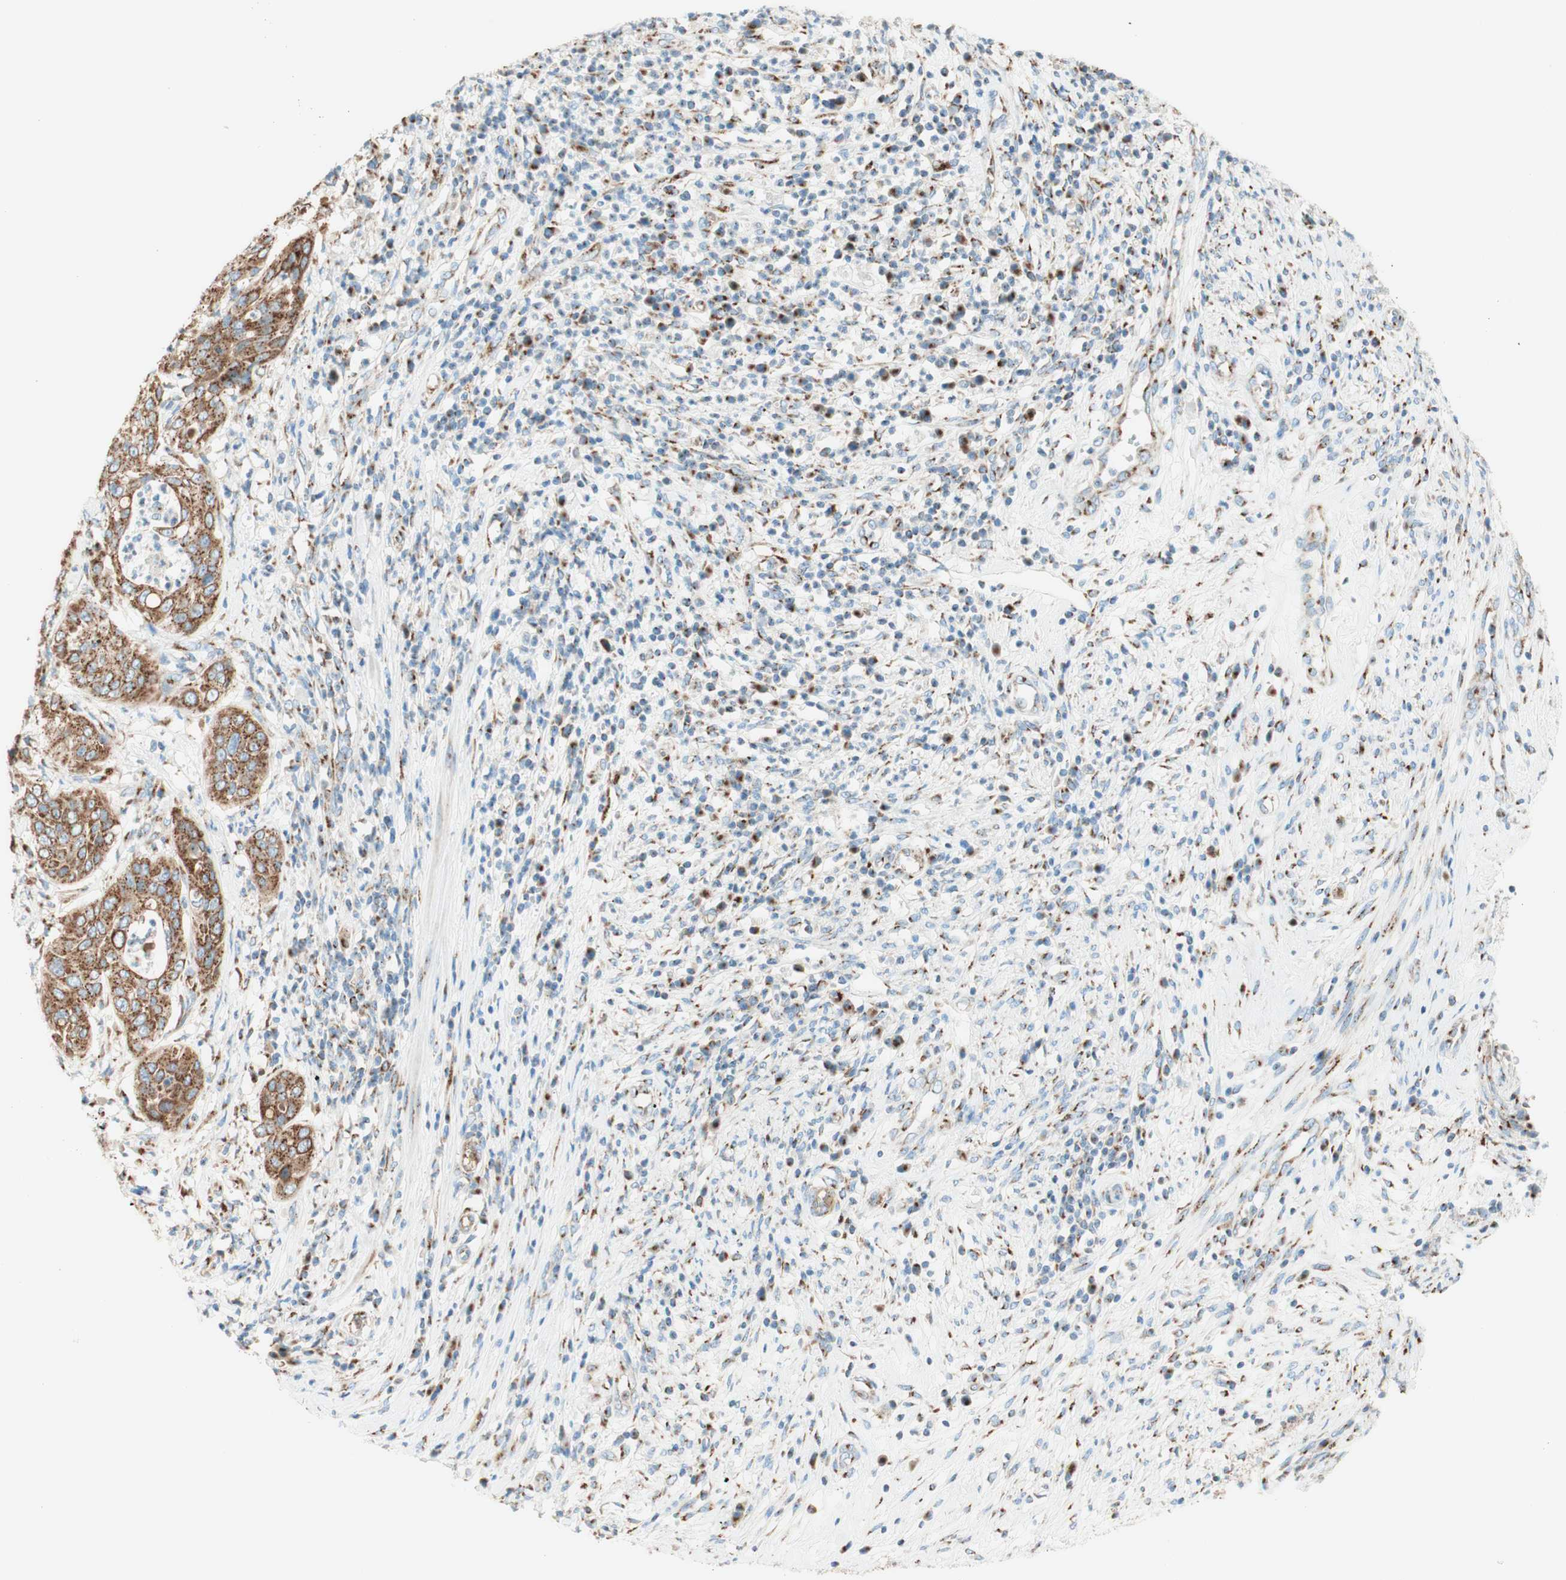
{"staining": {"intensity": "strong", "quantity": ">75%", "location": "cytoplasmic/membranous"}, "tissue": "cervical cancer", "cell_type": "Tumor cells", "image_type": "cancer", "snomed": [{"axis": "morphology", "description": "Normal tissue, NOS"}, {"axis": "morphology", "description": "Squamous cell carcinoma, NOS"}, {"axis": "topography", "description": "Cervix"}], "caption": "An IHC image of neoplastic tissue is shown. Protein staining in brown labels strong cytoplasmic/membranous positivity in cervical cancer (squamous cell carcinoma) within tumor cells.", "gene": "GOLGB1", "patient": {"sex": "female", "age": 39}}